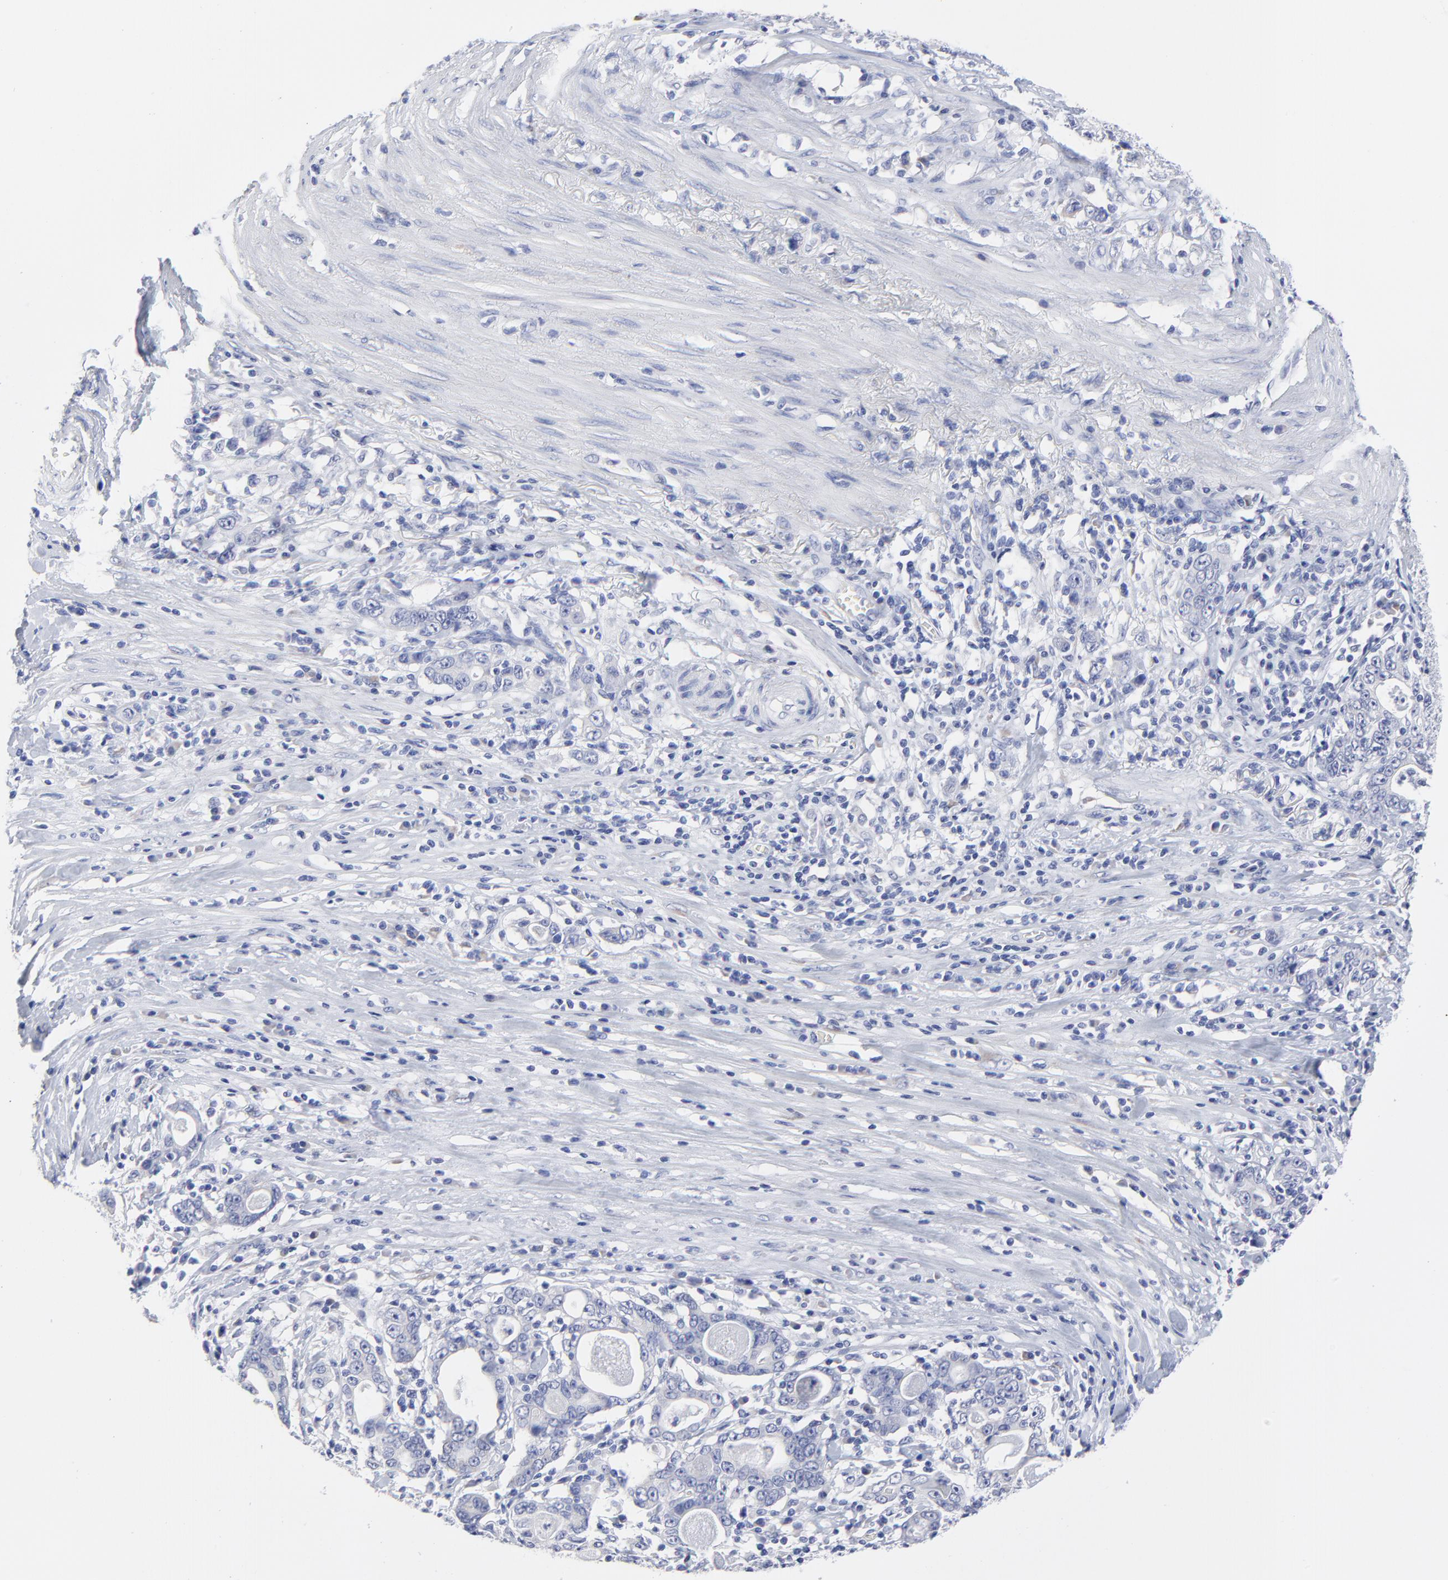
{"staining": {"intensity": "negative", "quantity": "none", "location": "none"}, "tissue": "stomach cancer", "cell_type": "Tumor cells", "image_type": "cancer", "snomed": [{"axis": "morphology", "description": "Adenocarcinoma, NOS"}, {"axis": "topography", "description": "Stomach, lower"}], "caption": "Tumor cells are negative for brown protein staining in stomach adenocarcinoma. The staining is performed using DAB brown chromogen with nuclei counter-stained in using hematoxylin.", "gene": "DUSP9", "patient": {"sex": "female", "age": 72}}